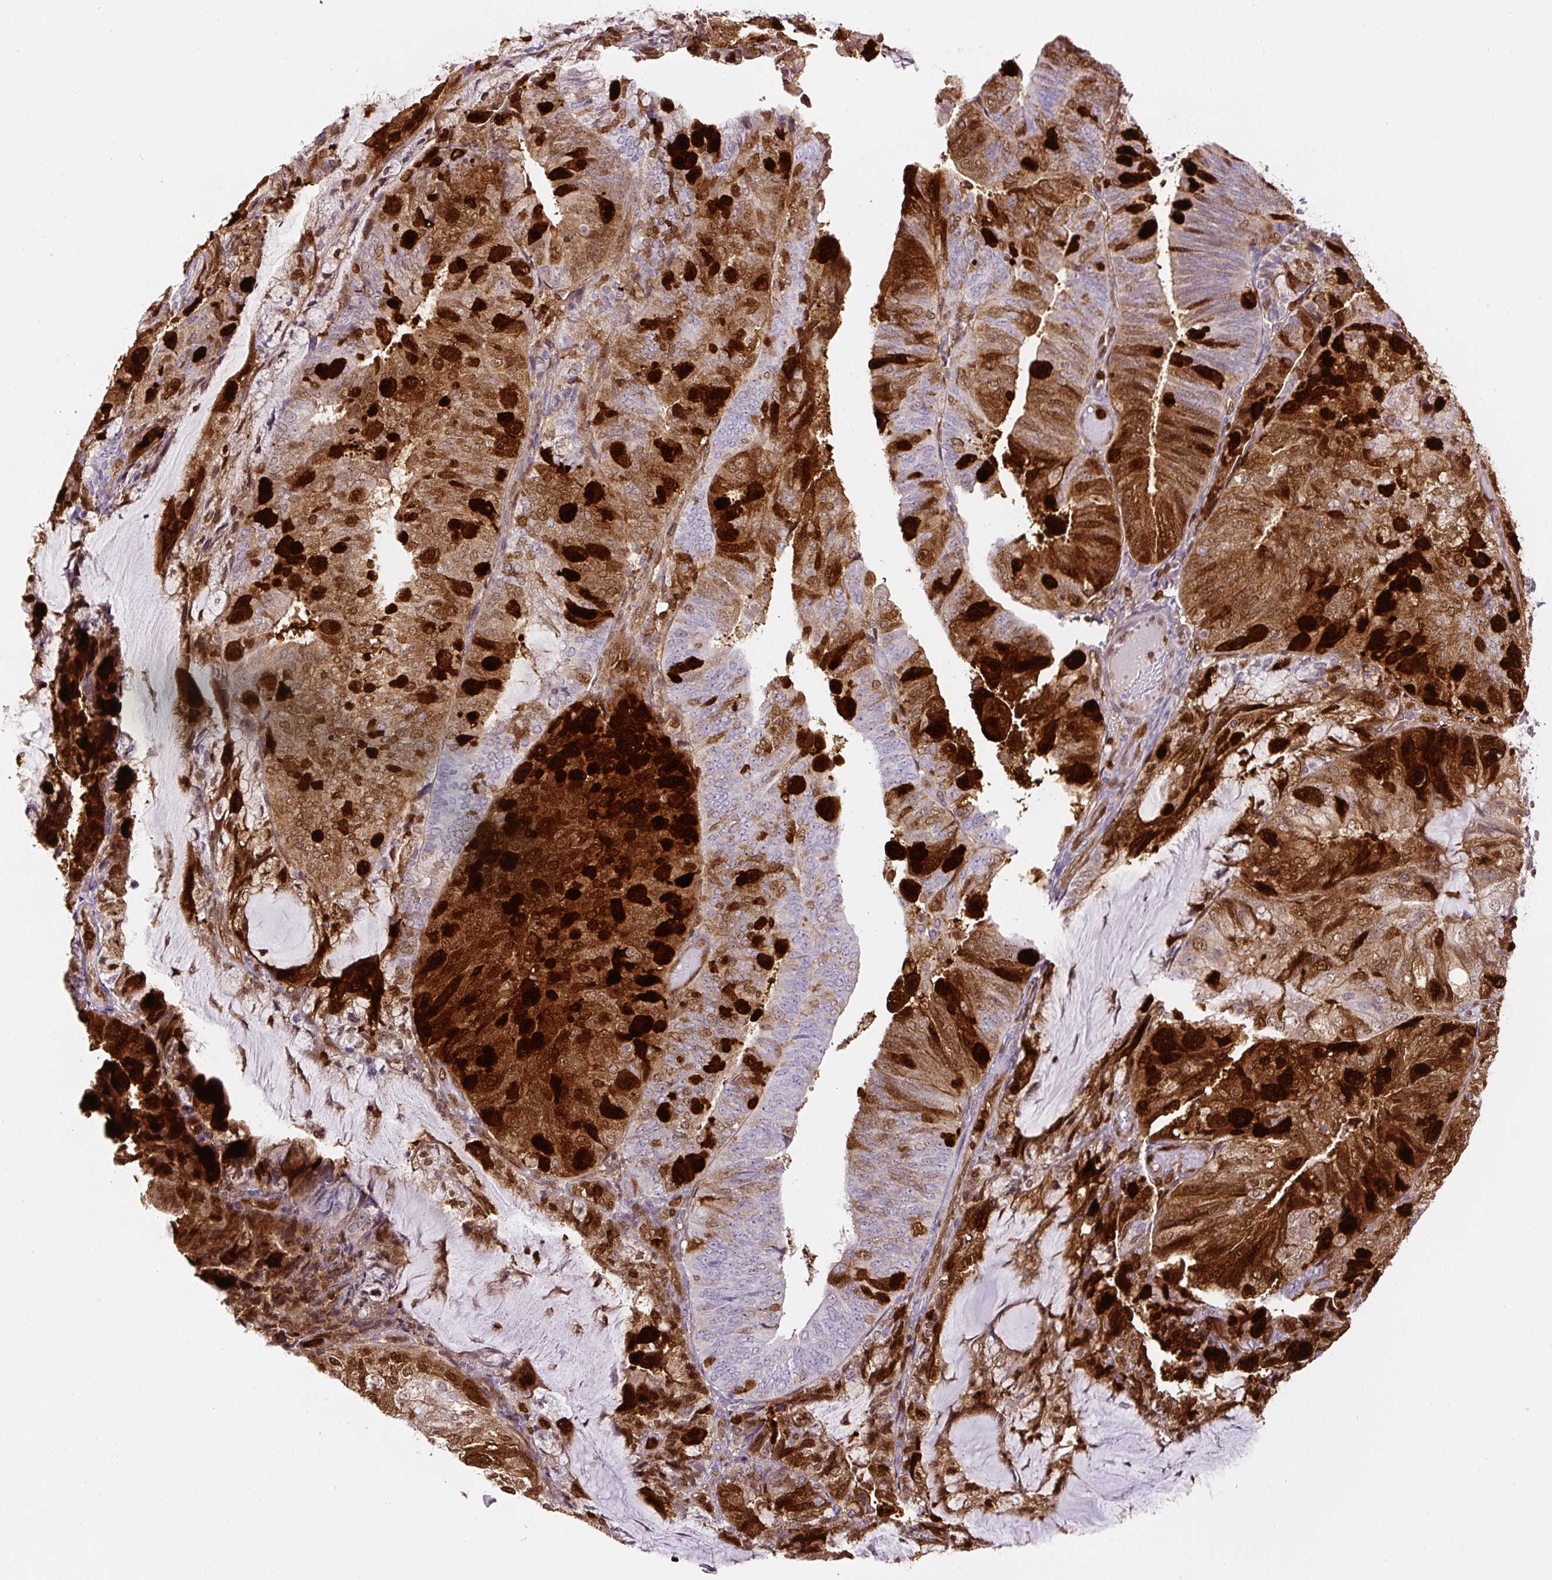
{"staining": {"intensity": "strong", "quantity": "25%-75%", "location": "cytoplasmic/membranous,nuclear"}, "tissue": "endometrial cancer", "cell_type": "Tumor cells", "image_type": "cancer", "snomed": [{"axis": "morphology", "description": "Adenocarcinoma, NOS"}, {"axis": "topography", "description": "Endometrium"}], "caption": "Tumor cells reveal strong cytoplasmic/membranous and nuclear positivity in about 25%-75% of cells in endometrial cancer (adenocarcinoma).", "gene": "ANXA1", "patient": {"sex": "female", "age": 81}}